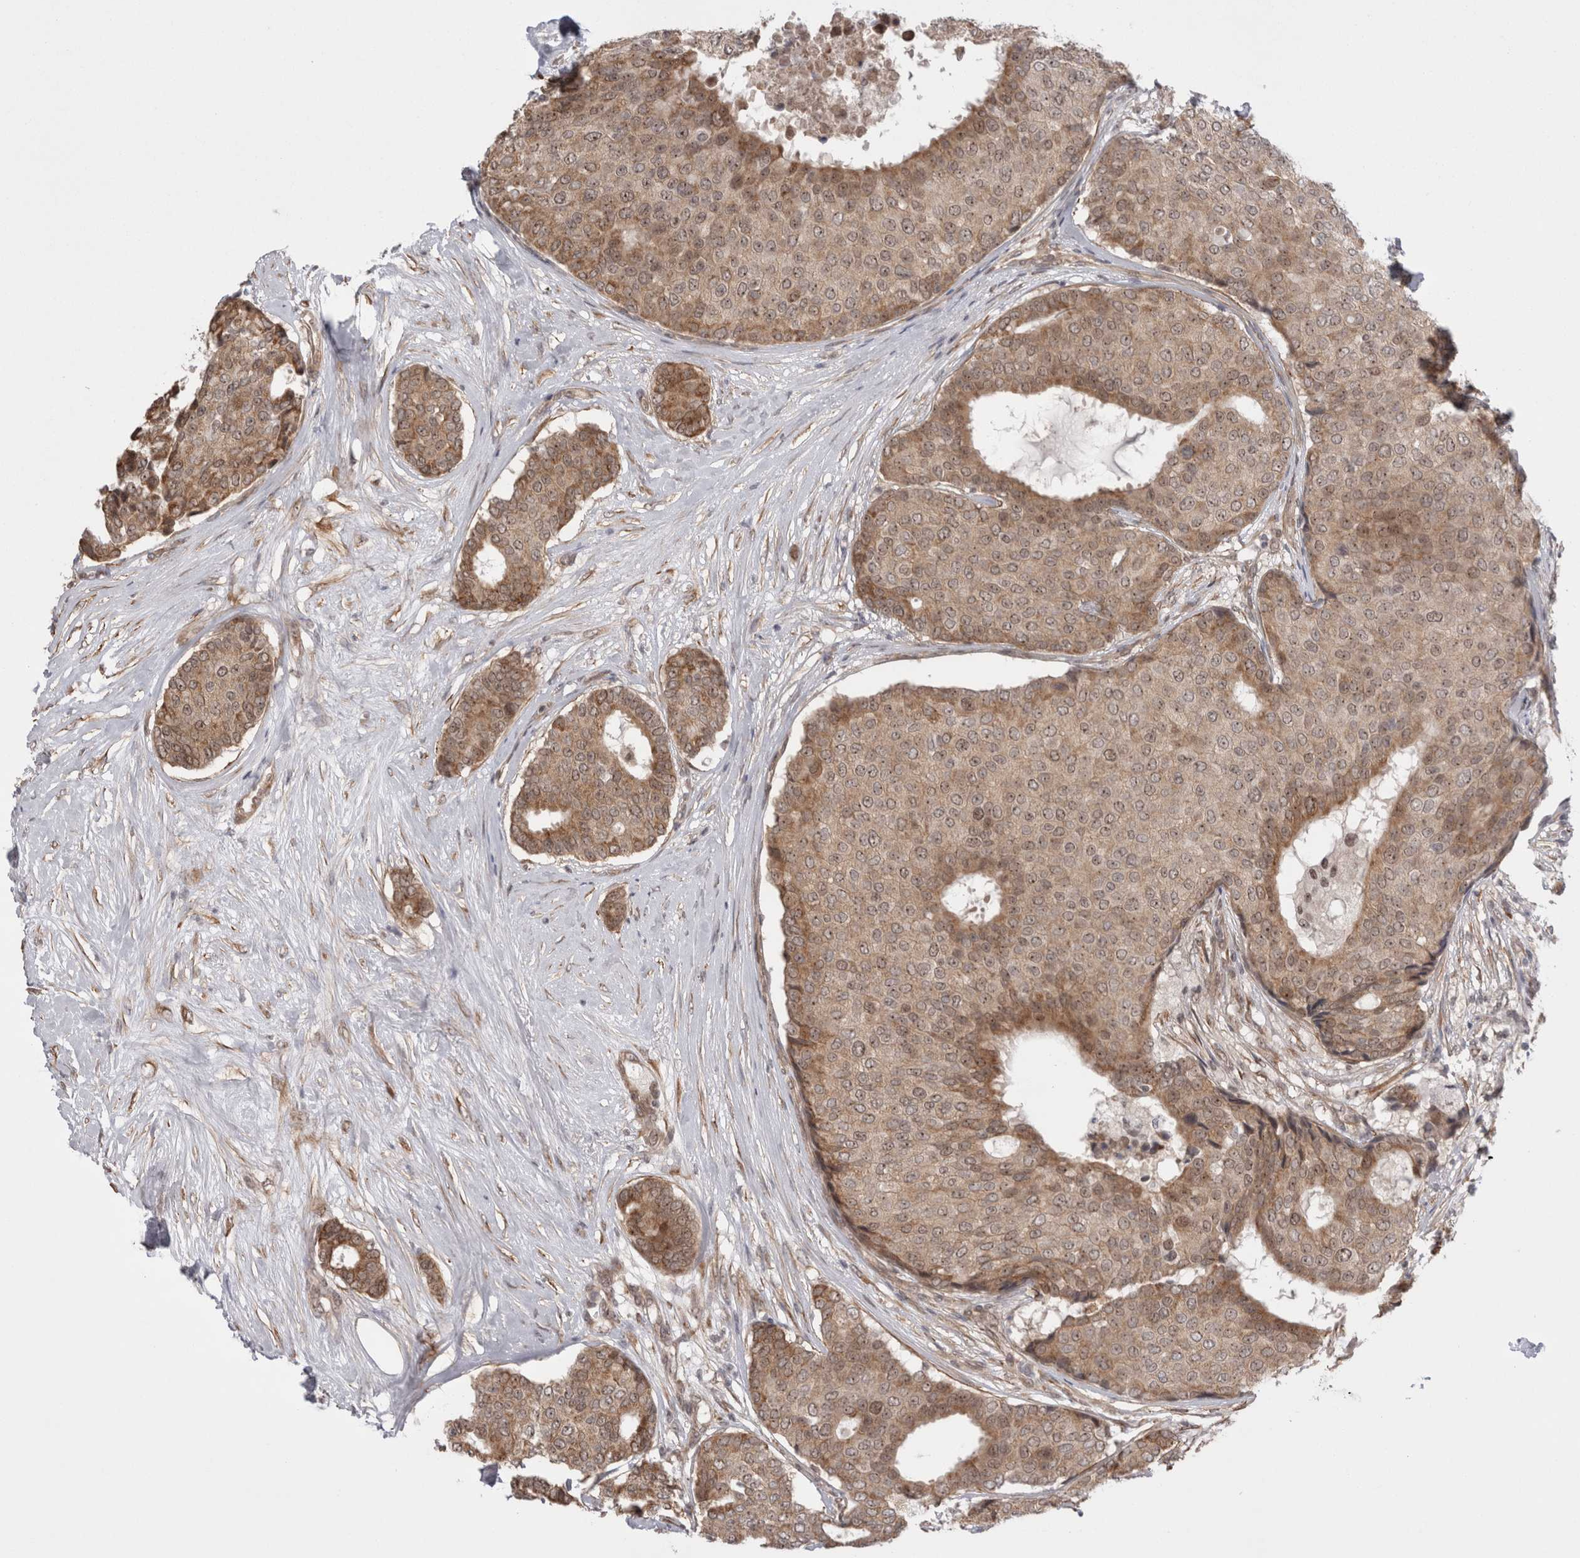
{"staining": {"intensity": "moderate", "quantity": ">75%", "location": "cytoplasmic/membranous,nuclear"}, "tissue": "breast cancer", "cell_type": "Tumor cells", "image_type": "cancer", "snomed": [{"axis": "morphology", "description": "Duct carcinoma"}, {"axis": "topography", "description": "Breast"}], "caption": "Protein expression analysis of human breast cancer (intraductal carcinoma) reveals moderate cytoplasmic/membranous and nuclear staining in approximately >75% of tumor cells.", "gene": "EXOSC4", "patient": {"sex": "female", "age": 75}}